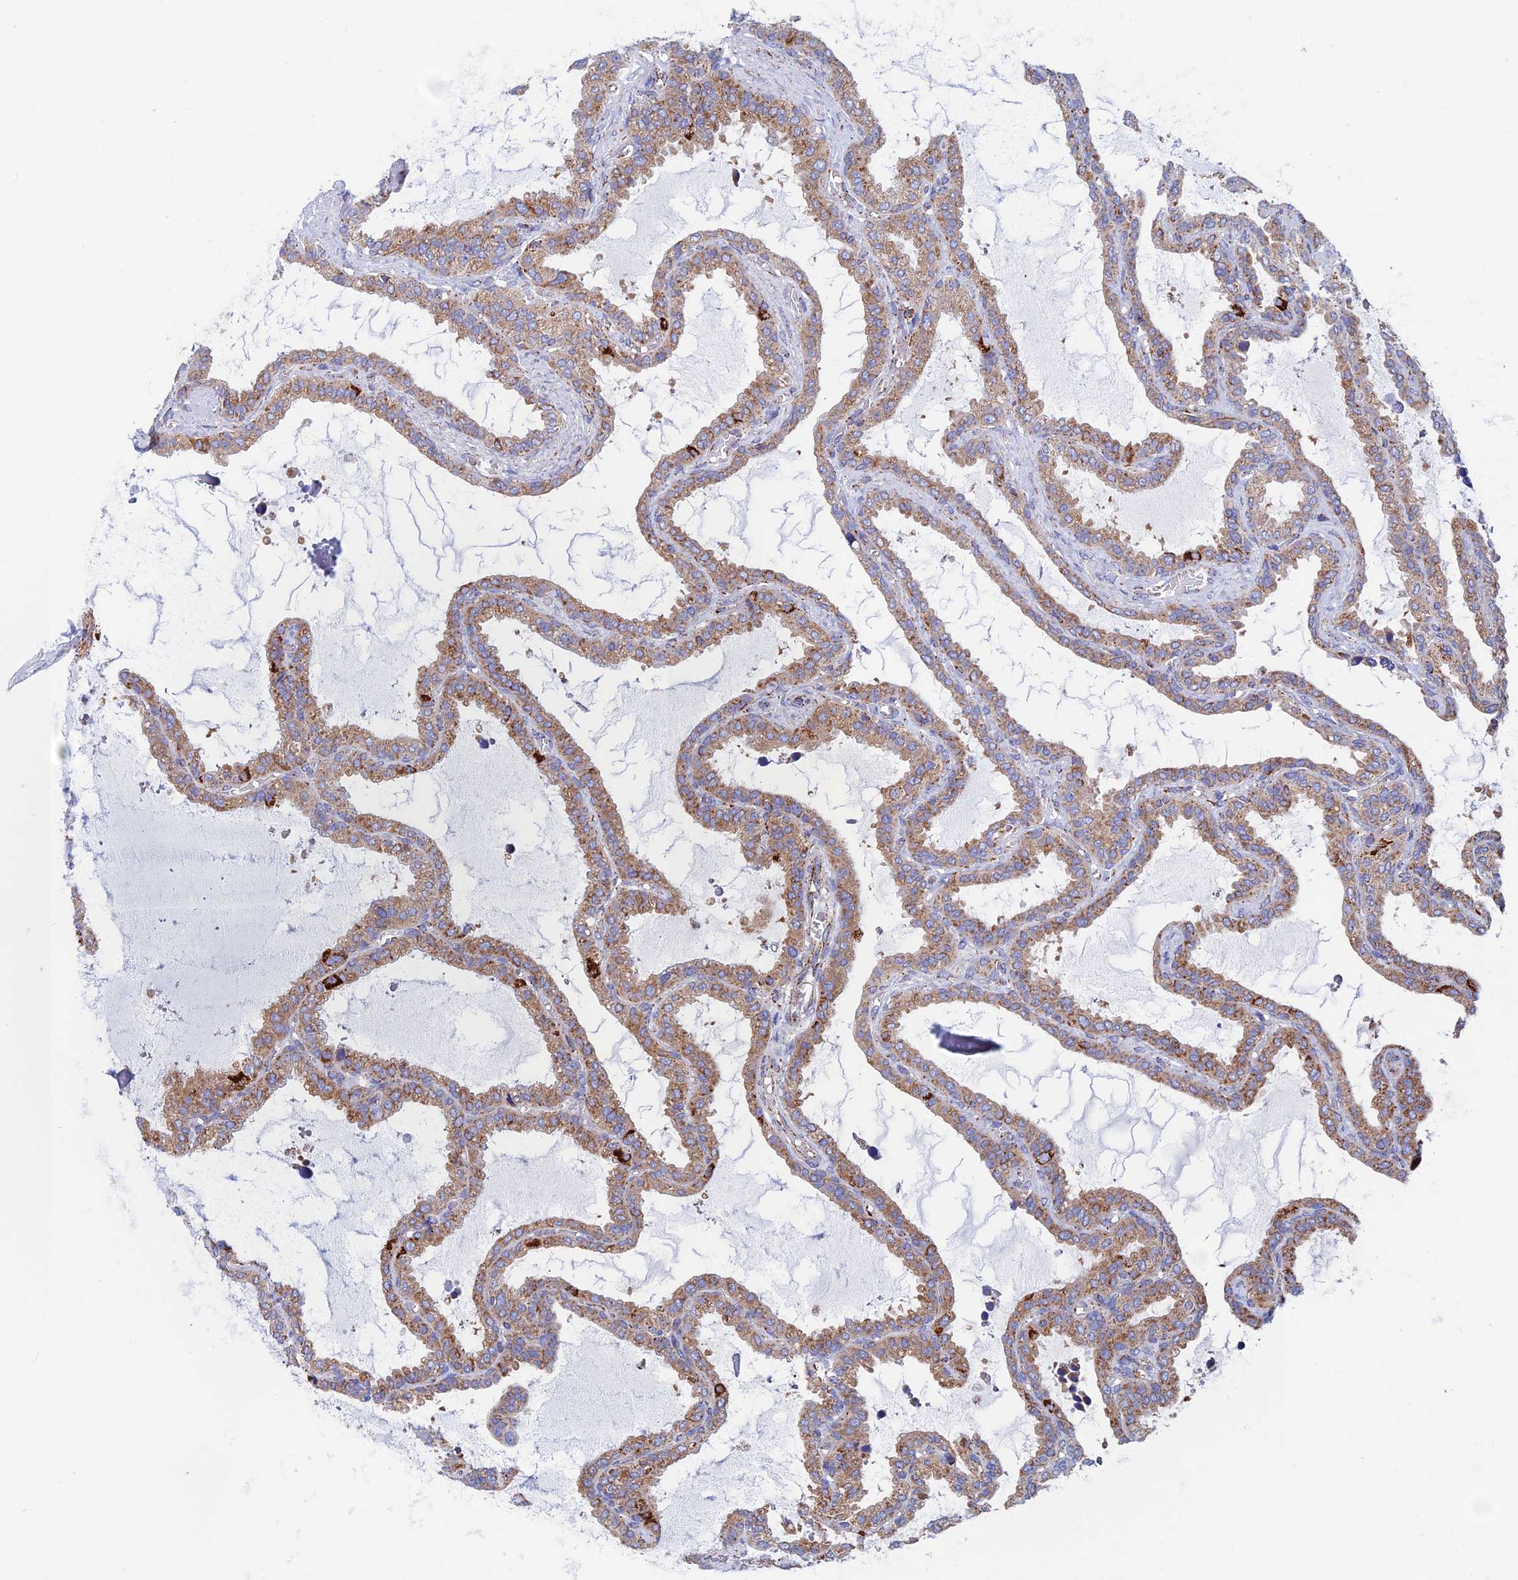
{"staining": {"intensity": "moderate", "quantity": ">75%", "location": "cytoplasmic/membranous"}, "tissue": "seminal vesicle", "cell_type": "Glandular cells", "image_type": "normal", "snomed": [{"axis": "morphology", "description": "Normal tissue, NOS"}, {"axis": "topography", "description": "Seminal veicle"}], "caption": "Immunohistochemistry of normal seminal vesicle exhibits medium levels of moderate cytoplasmic/membranous staining in approximately >75% of glandular cells.", "gene": "WDR83", "patient": {"sex": "male", "age": 46}}